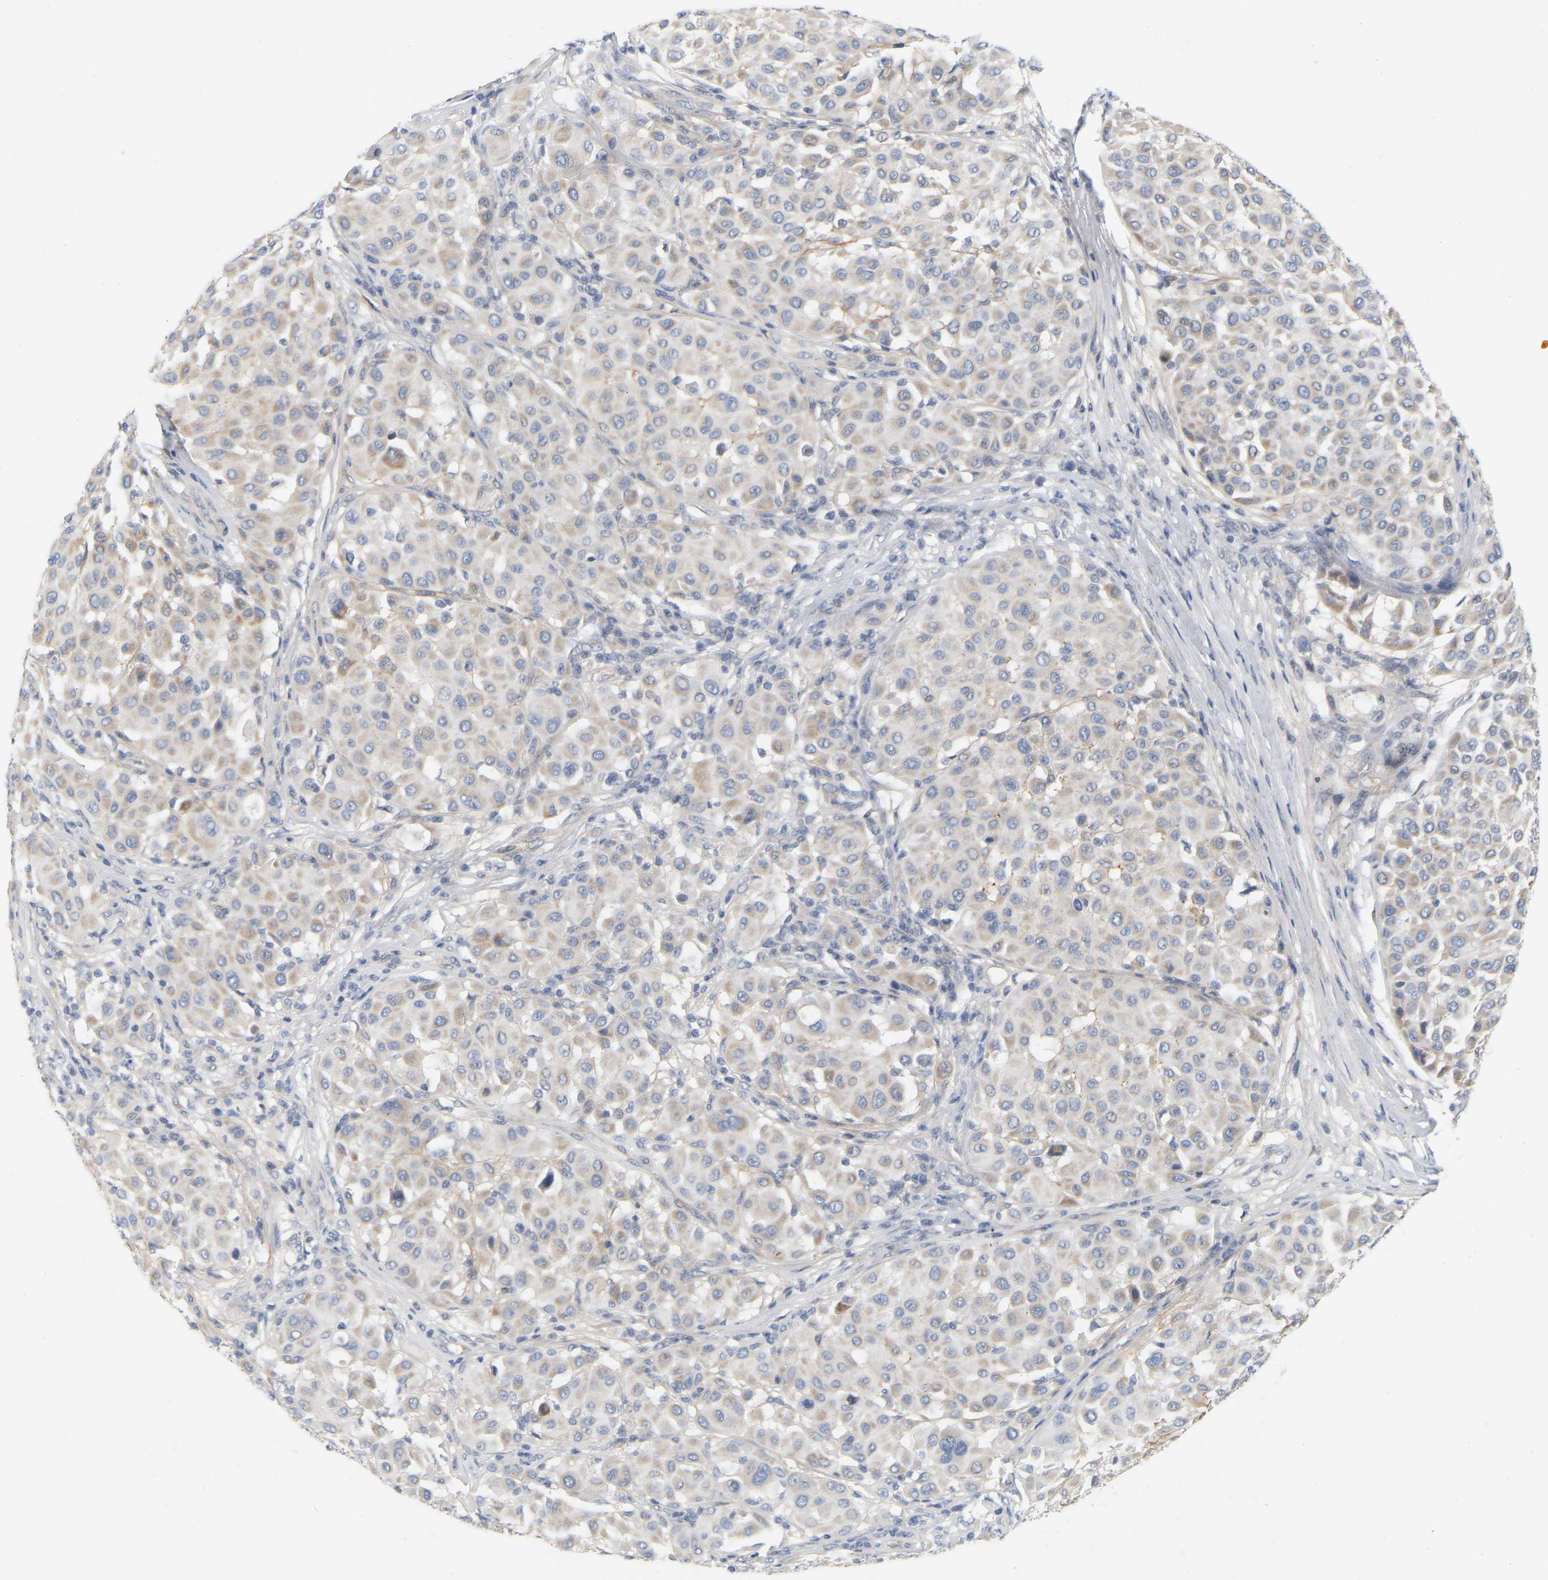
{"staining": {"intensity": "weak", "quantity": ">75%", "location": "cytoplasmic/membranous"}, "tissue": "melanoma", "cell_type": "Tumor cells", "image_type": "cancer", "snomed": [{"axis": "morphology", "description": "Malignant melanoma, Metastatic site"}, {"axis": "topography", "description": "Soft tissue"}], "caption": "An immunohistochemistry (IHC) image of tumor tissue is shown. Protein staining in brown highlights weak cytoplasmic/membranous positivity in malignant melanoma (metastatic site) within tumor cells.", "gene": "MINDY4", "patient": {"sex": "male", "age": 41}}